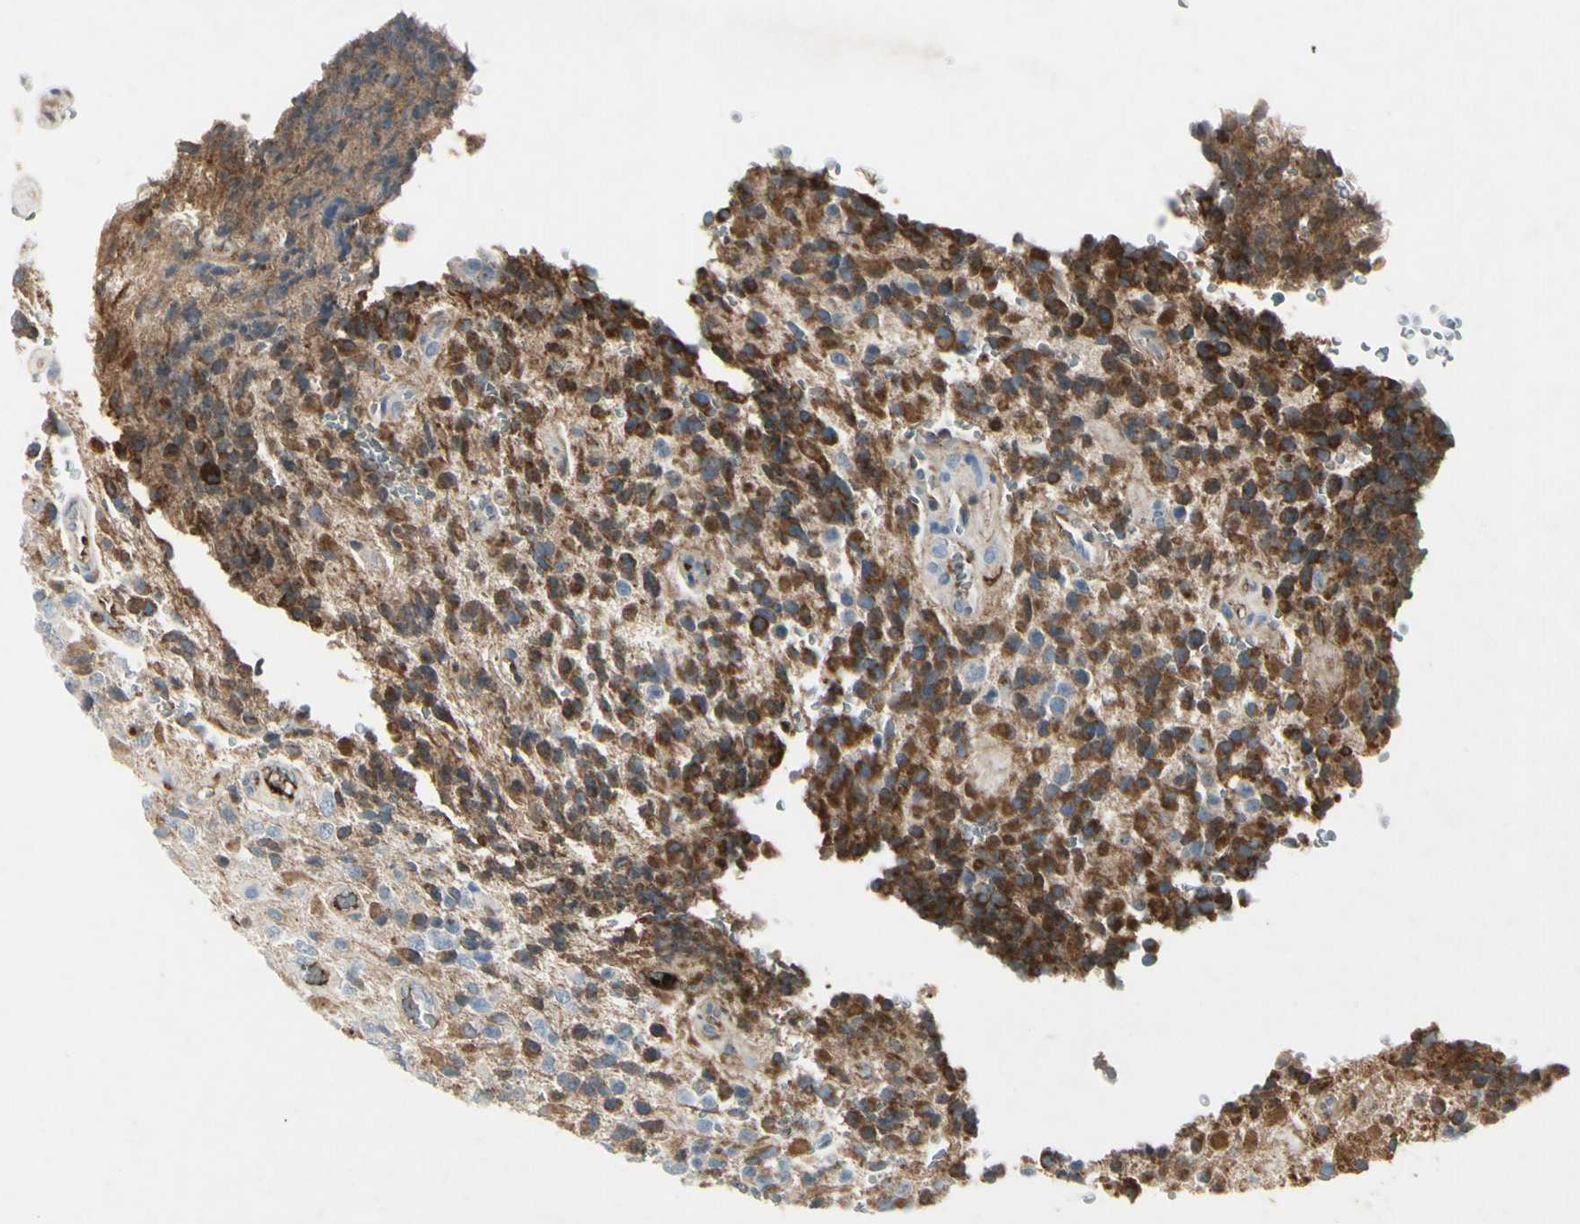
{"staining": {"intensity": "strong", "quantity": "25%-75%", "location": "cytoplasmic/membranous"}, "tissue": "glioma", "cell_type": "Tumor cells", "image_type": "cancer", "snomed": [{"axis": "morphology", "description": "Glioma, malignant, High grade"}, {"axis": "topography", "description": "pancreas cauda"}], "caption": "Immunohistochemical staining of high-grade glioma (malignant) reveals high levels of strong cytoplasmic/membranous expression in approximately 25%-75% of tumor cells.", "gene": "IGHM", "patient": {"sex": "male", "age": 60}}